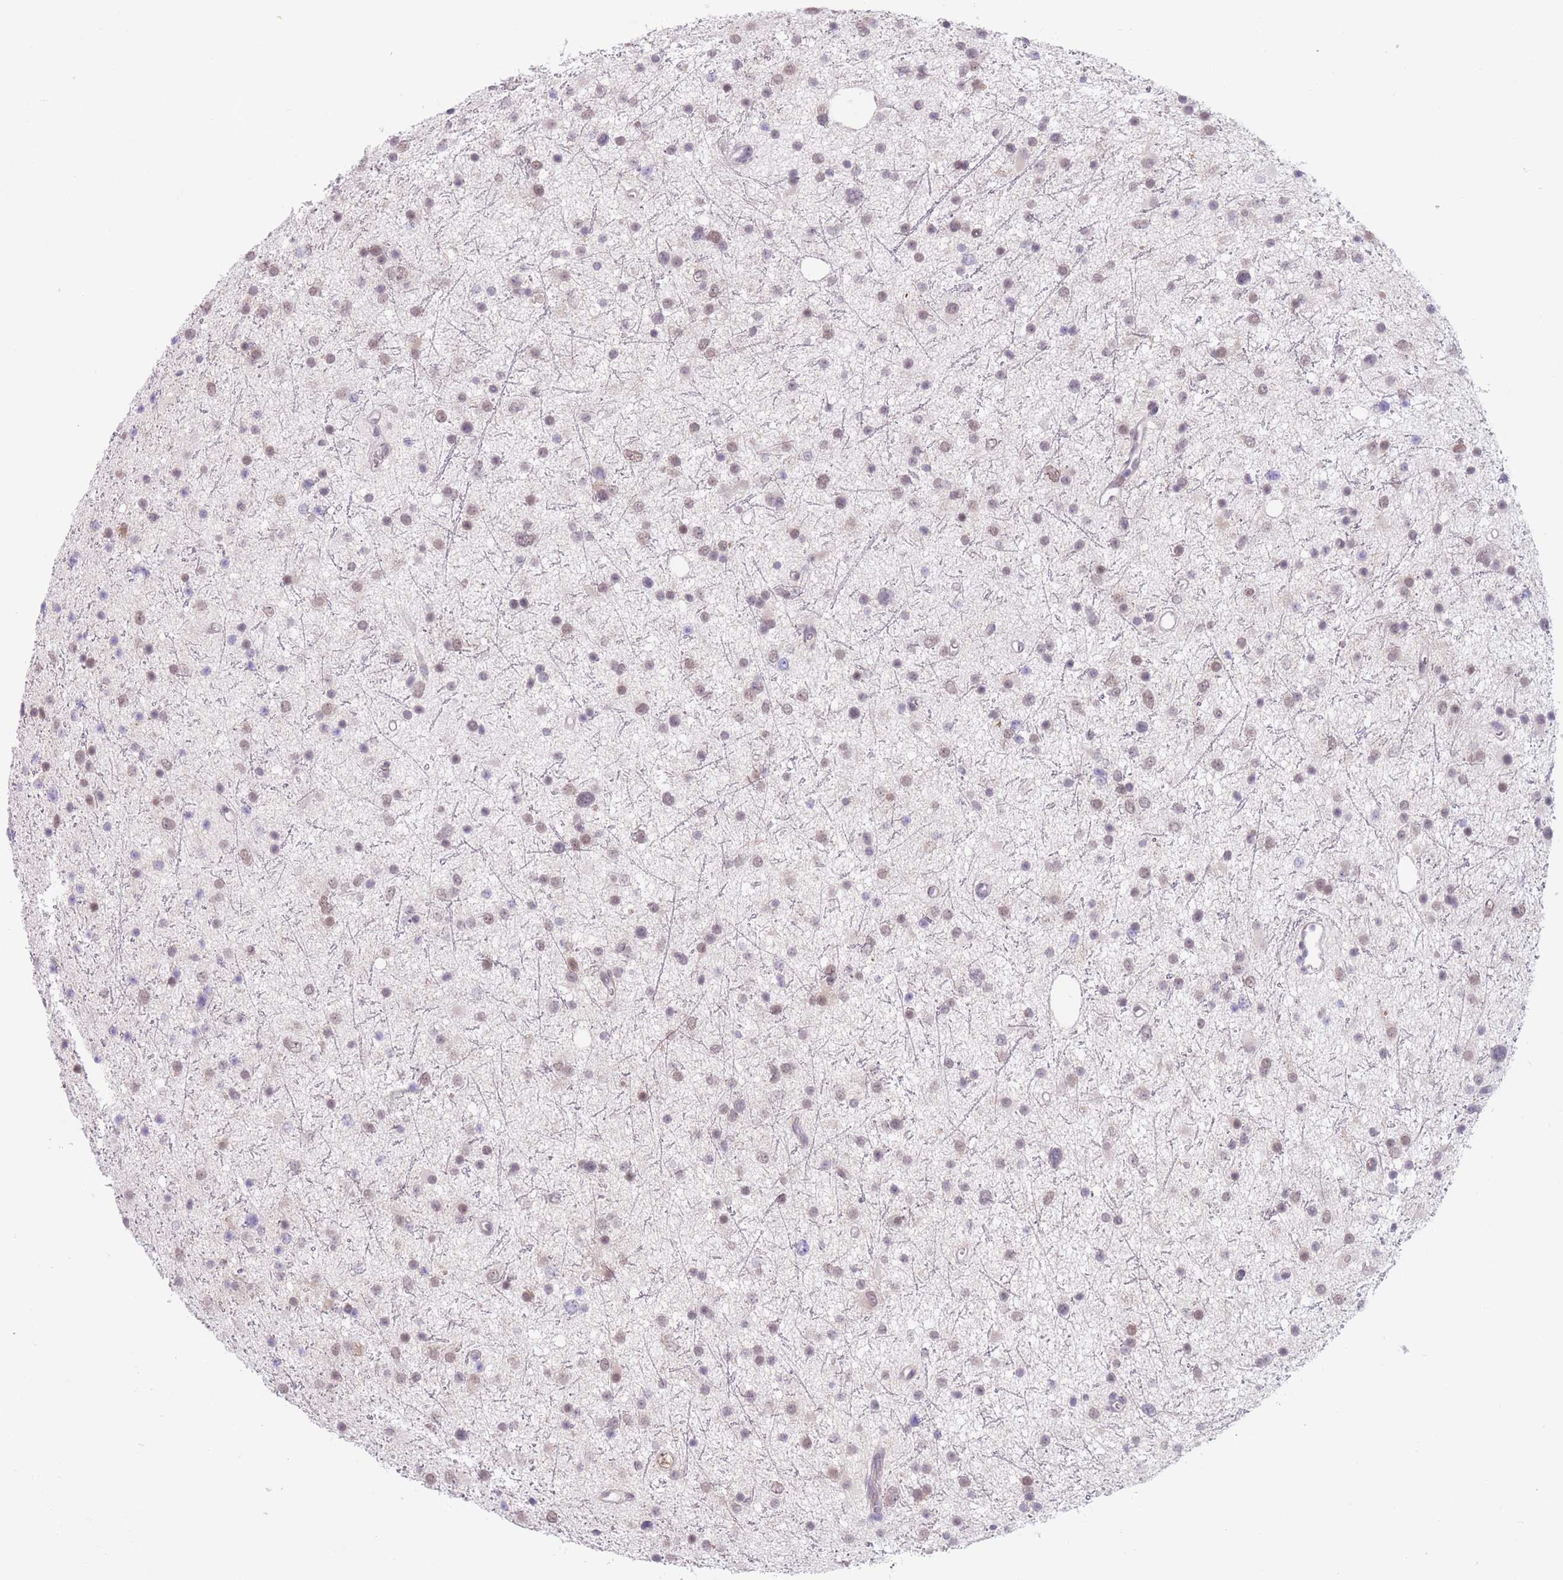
{"staining": {"intensity": "weak", "quantity": "25%-75%", "location": "cytoplasmic/membranous,nuclear"}, "tissue": "glioma", "cell_type": "Tumor cells", "image_type": "cancer", "snomed": [{"axis": "morphology", "description": "Glioma, malignant, Low grade"}, {"axis": "topography", "description": "Cerebral cortex"}], "caption": "IHC of malignant glioma (low-grade) reveals low levels of weak cytoplasmic/membranous and nuclear expression in approximately 25%-75% of tumor cells. Immunohistochemistry stains the protein in brown and the nuclei are stained blue.", "gene": "PODXL", "patient": {"sex": "female", "age": 39}}